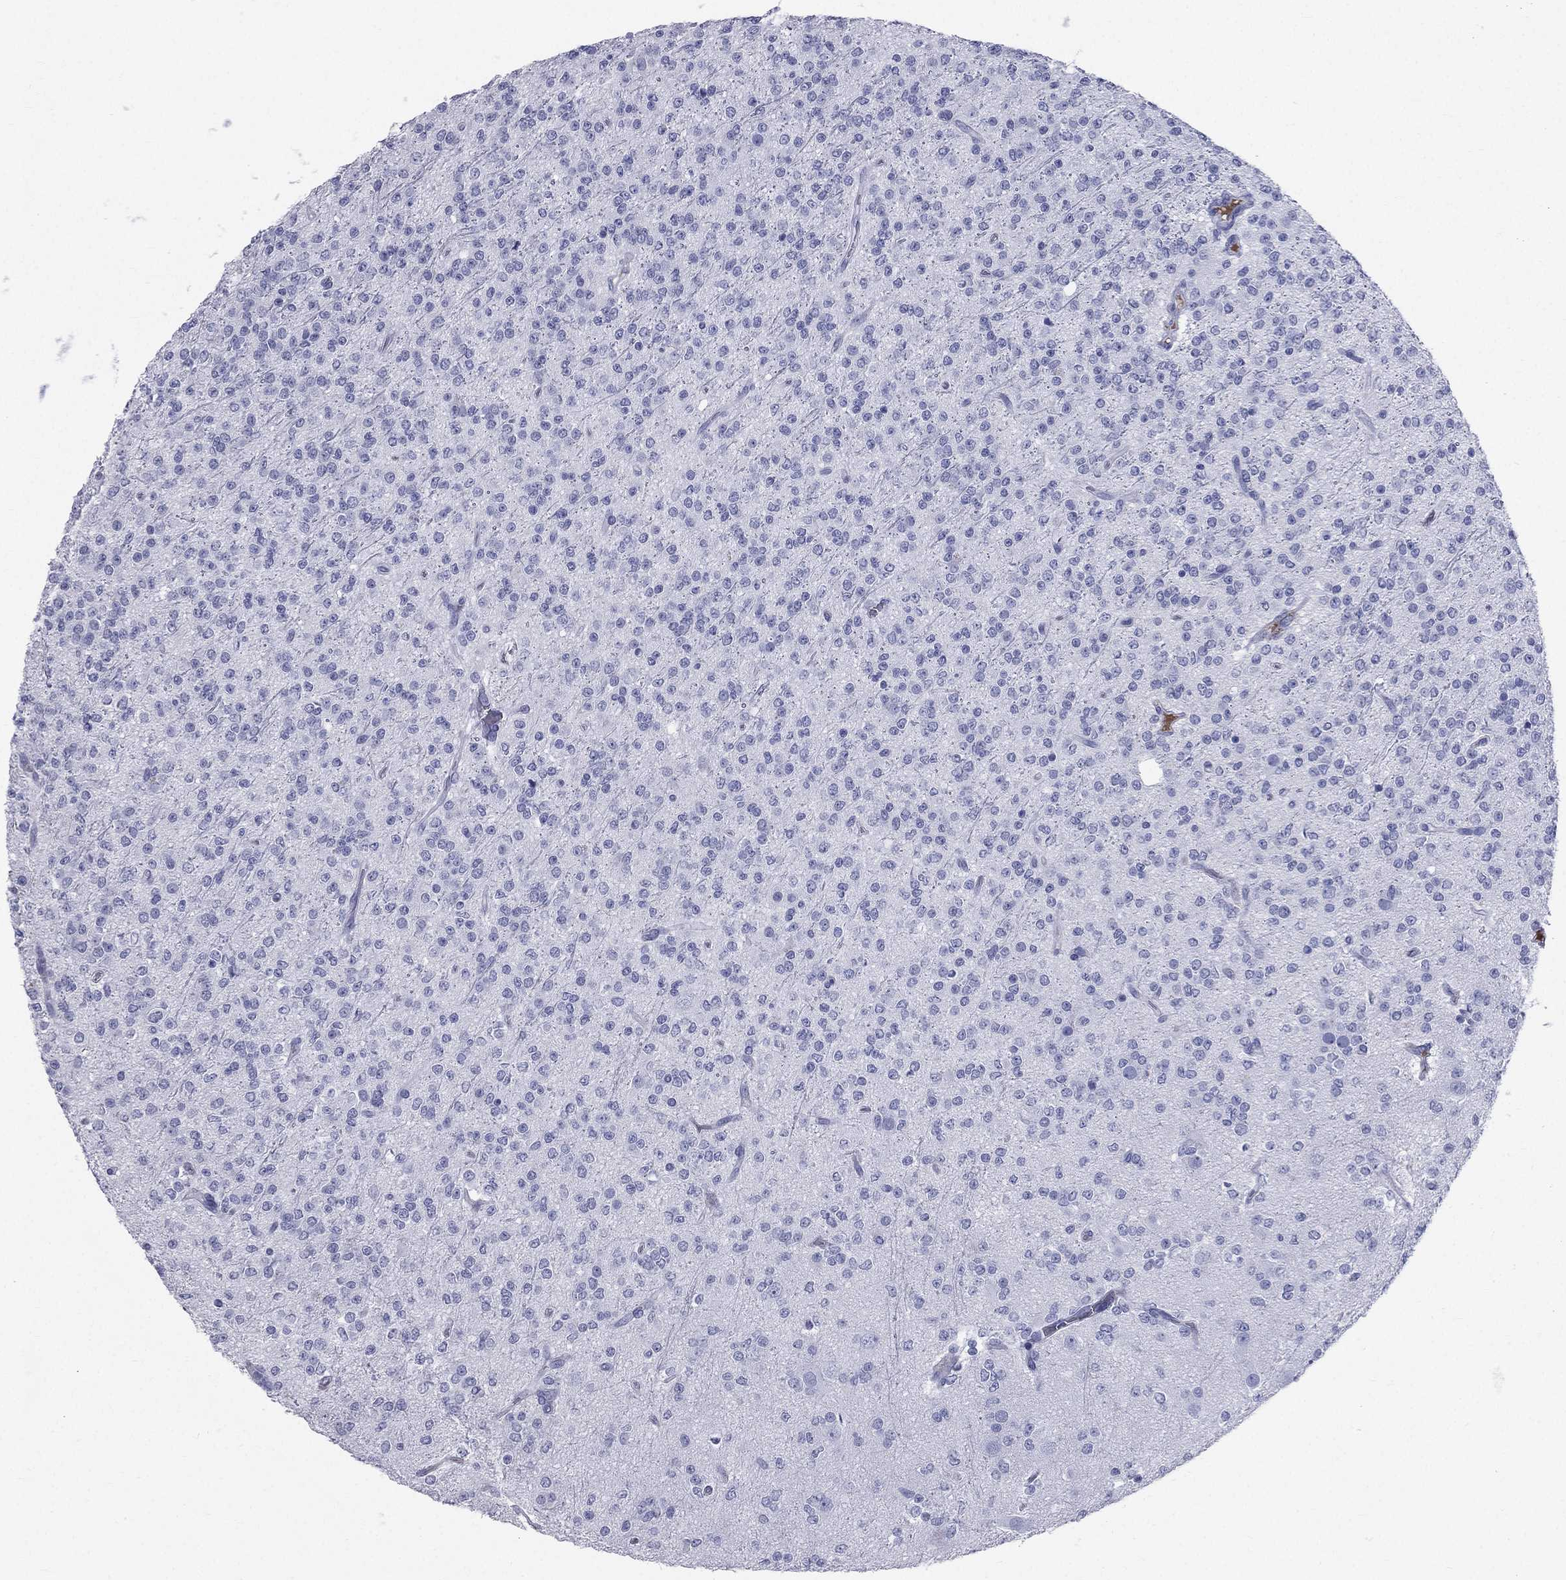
{"staining": {"intensity": "negative", "quantity": "none", "location": "none"}, "tissue": "glioma", "cell_type": "Tumor cells", "image_type": "cancer", "snomed": [{"axis": "morphology", "description": "Glioma, malignant, Low grade"}, {"axis": "topography", "description": "Brain"}], "caption": "Human malignant glioma (low-grade) stained for a protein using IHC displays no expression in tumor cells.", "gene": "HP", "patient": {"sex": "male", "age": 27}}